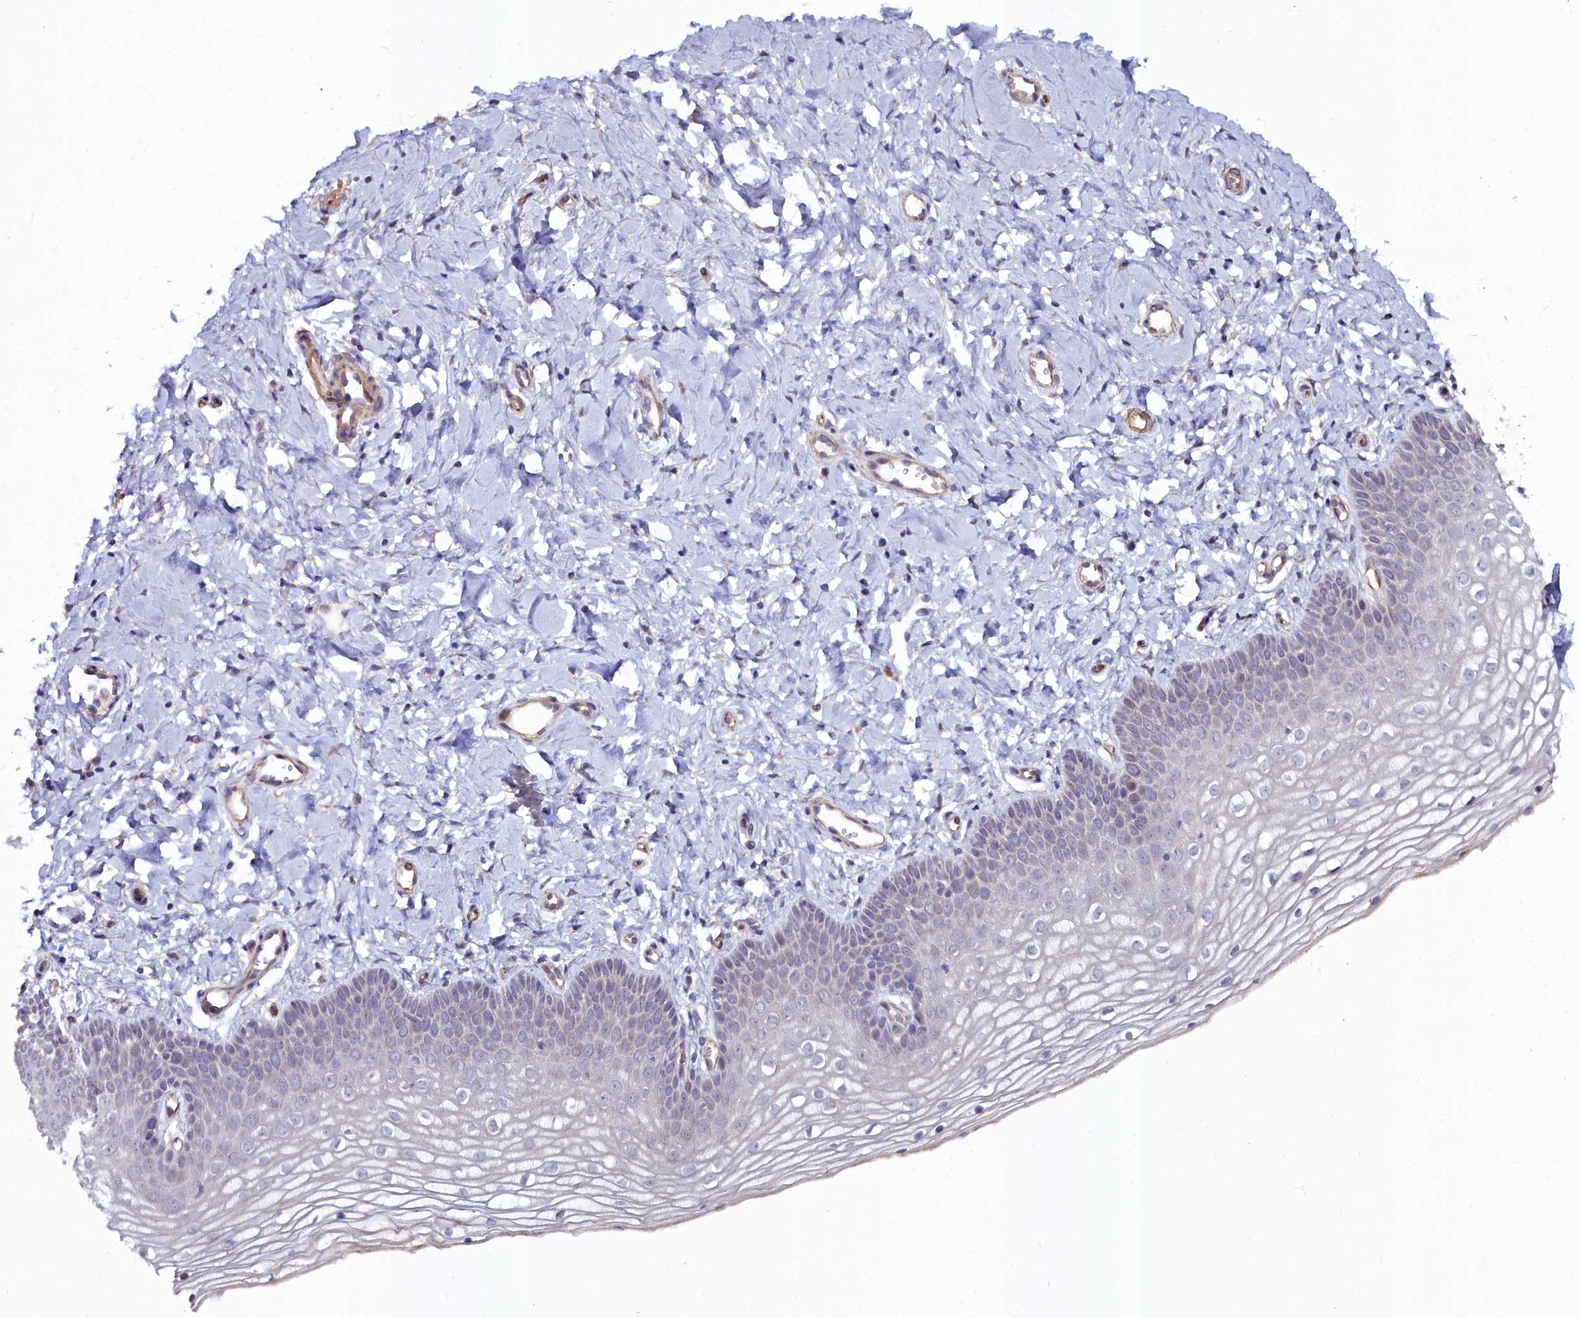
{"staining": {"intensity": "weak", "quantity": "<25%", "location": "cytoplasmic/membranous,nuclear"}, "tissue": "vagina", "cell_type": "Squamous epithelial cells", "image_type": "normal", "snomed": [{"axis": "morphology", "description": "Normal tissue, NOS"}, {"axis": "topography", "description": "Vagina"}], "caption": "A high-resolution micrograph shows IHC staining of benign vagina, which reveals no significant expression in squamous epithelial cells.", "gene": "C4orf19", "patient": {"sex": "female", "age": 68}}